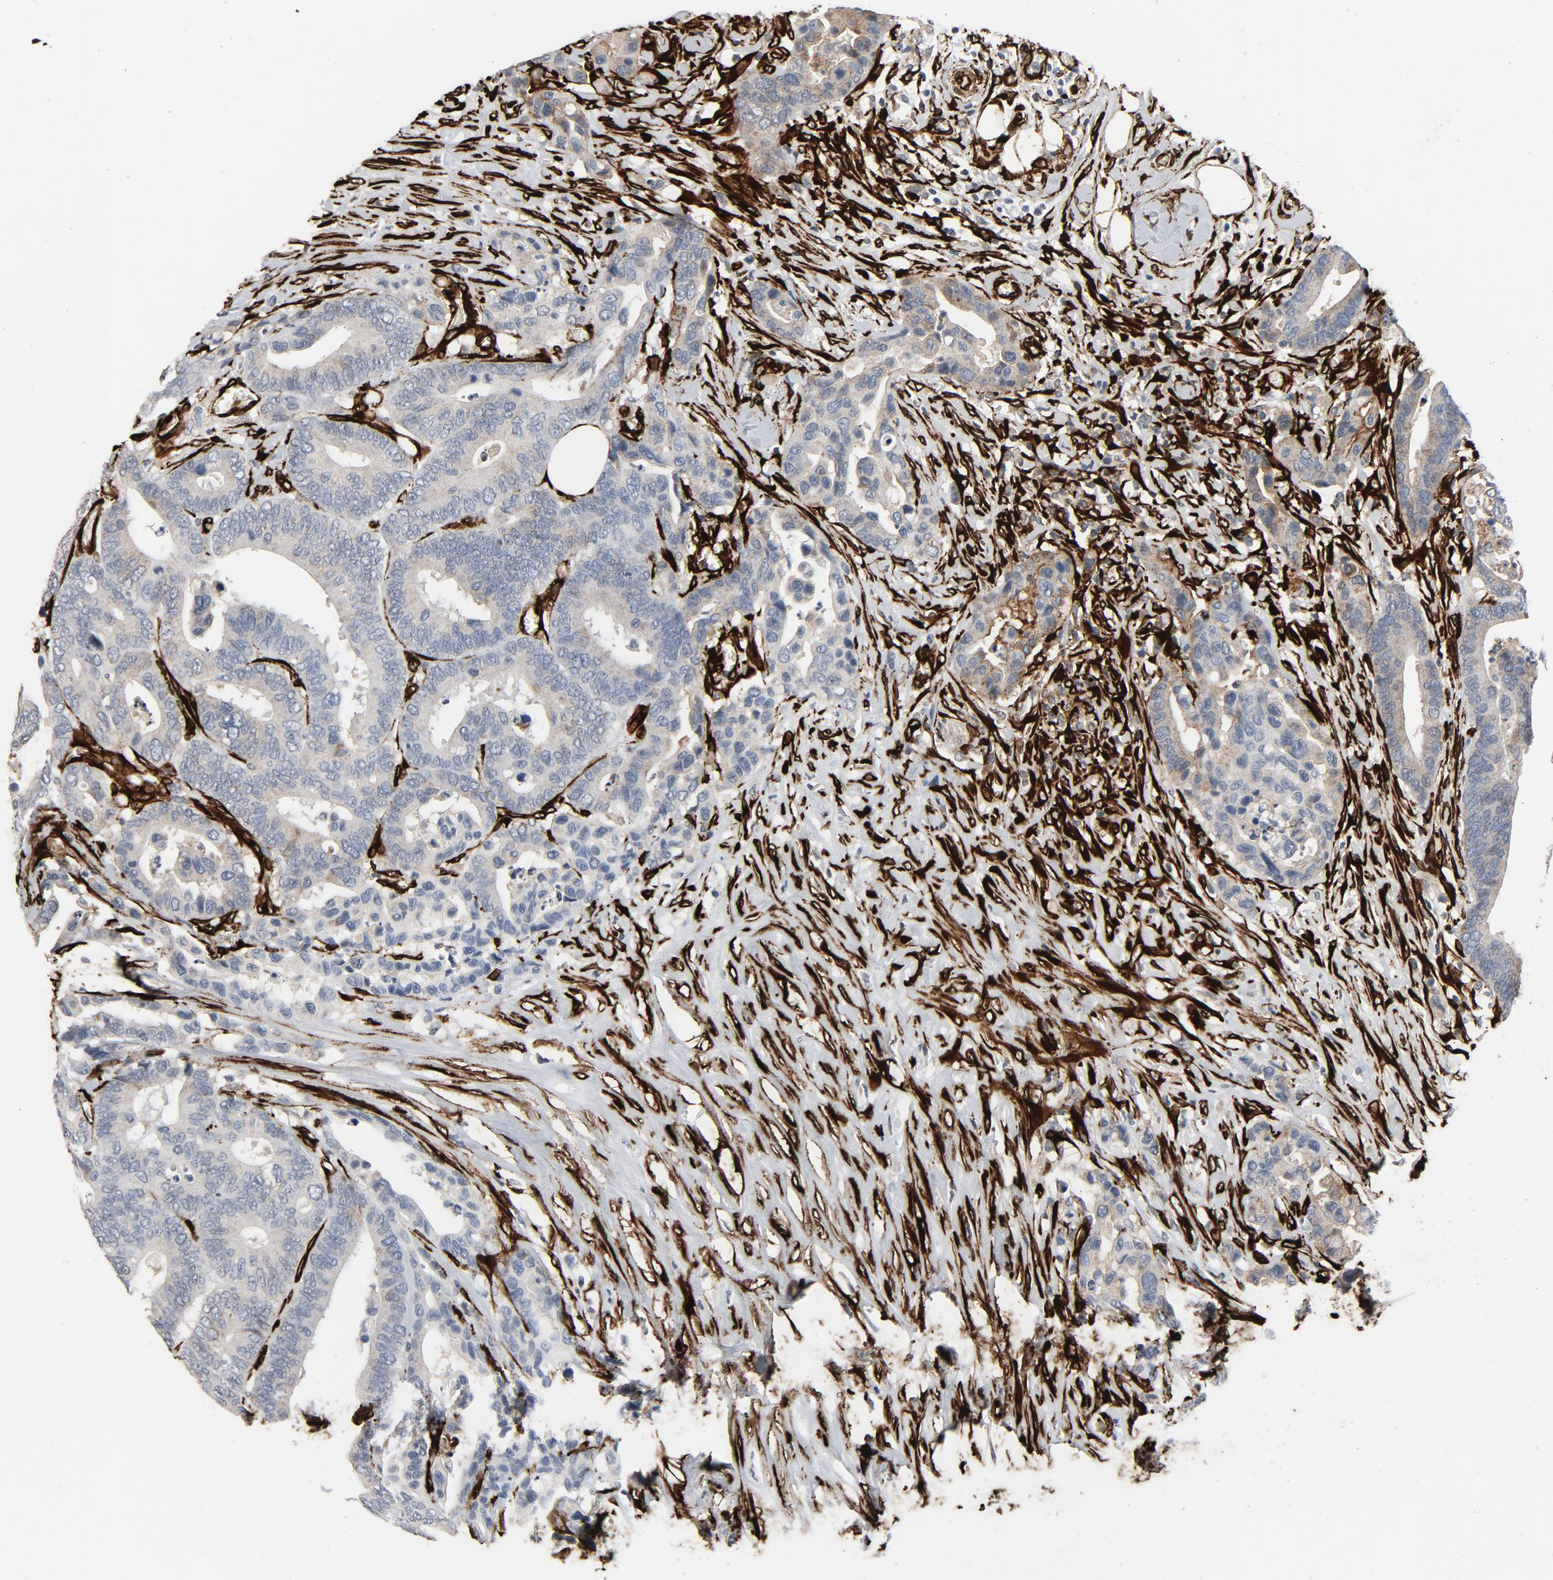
{"staining": {"intensity": "weak", "quantity": ">75%", "location": "cytoplasmic/membranous"}, "tissue": "colorectal cancer", "cell_type": "Tumor cells", "image_type": "cancer", "snomed": [{"axis": "morphology", "description": "Adenocarcinoma, NOS"}, {"axis": "topography", "description": "Colon"}], "caption": "Colorectal cancer (adenocarcinoma) stained with IHC shows weak cytoplasmic/membranous expression in approximately >75% of tumor cells. (Stains: DAB (3,3'-diaminobenzidine) in brown, nuclei in blue, Microscopy: brightfield microscopy at high magnification).", "gene": "SERPINH1", "patient": {"sex": "male", "age": 82}}